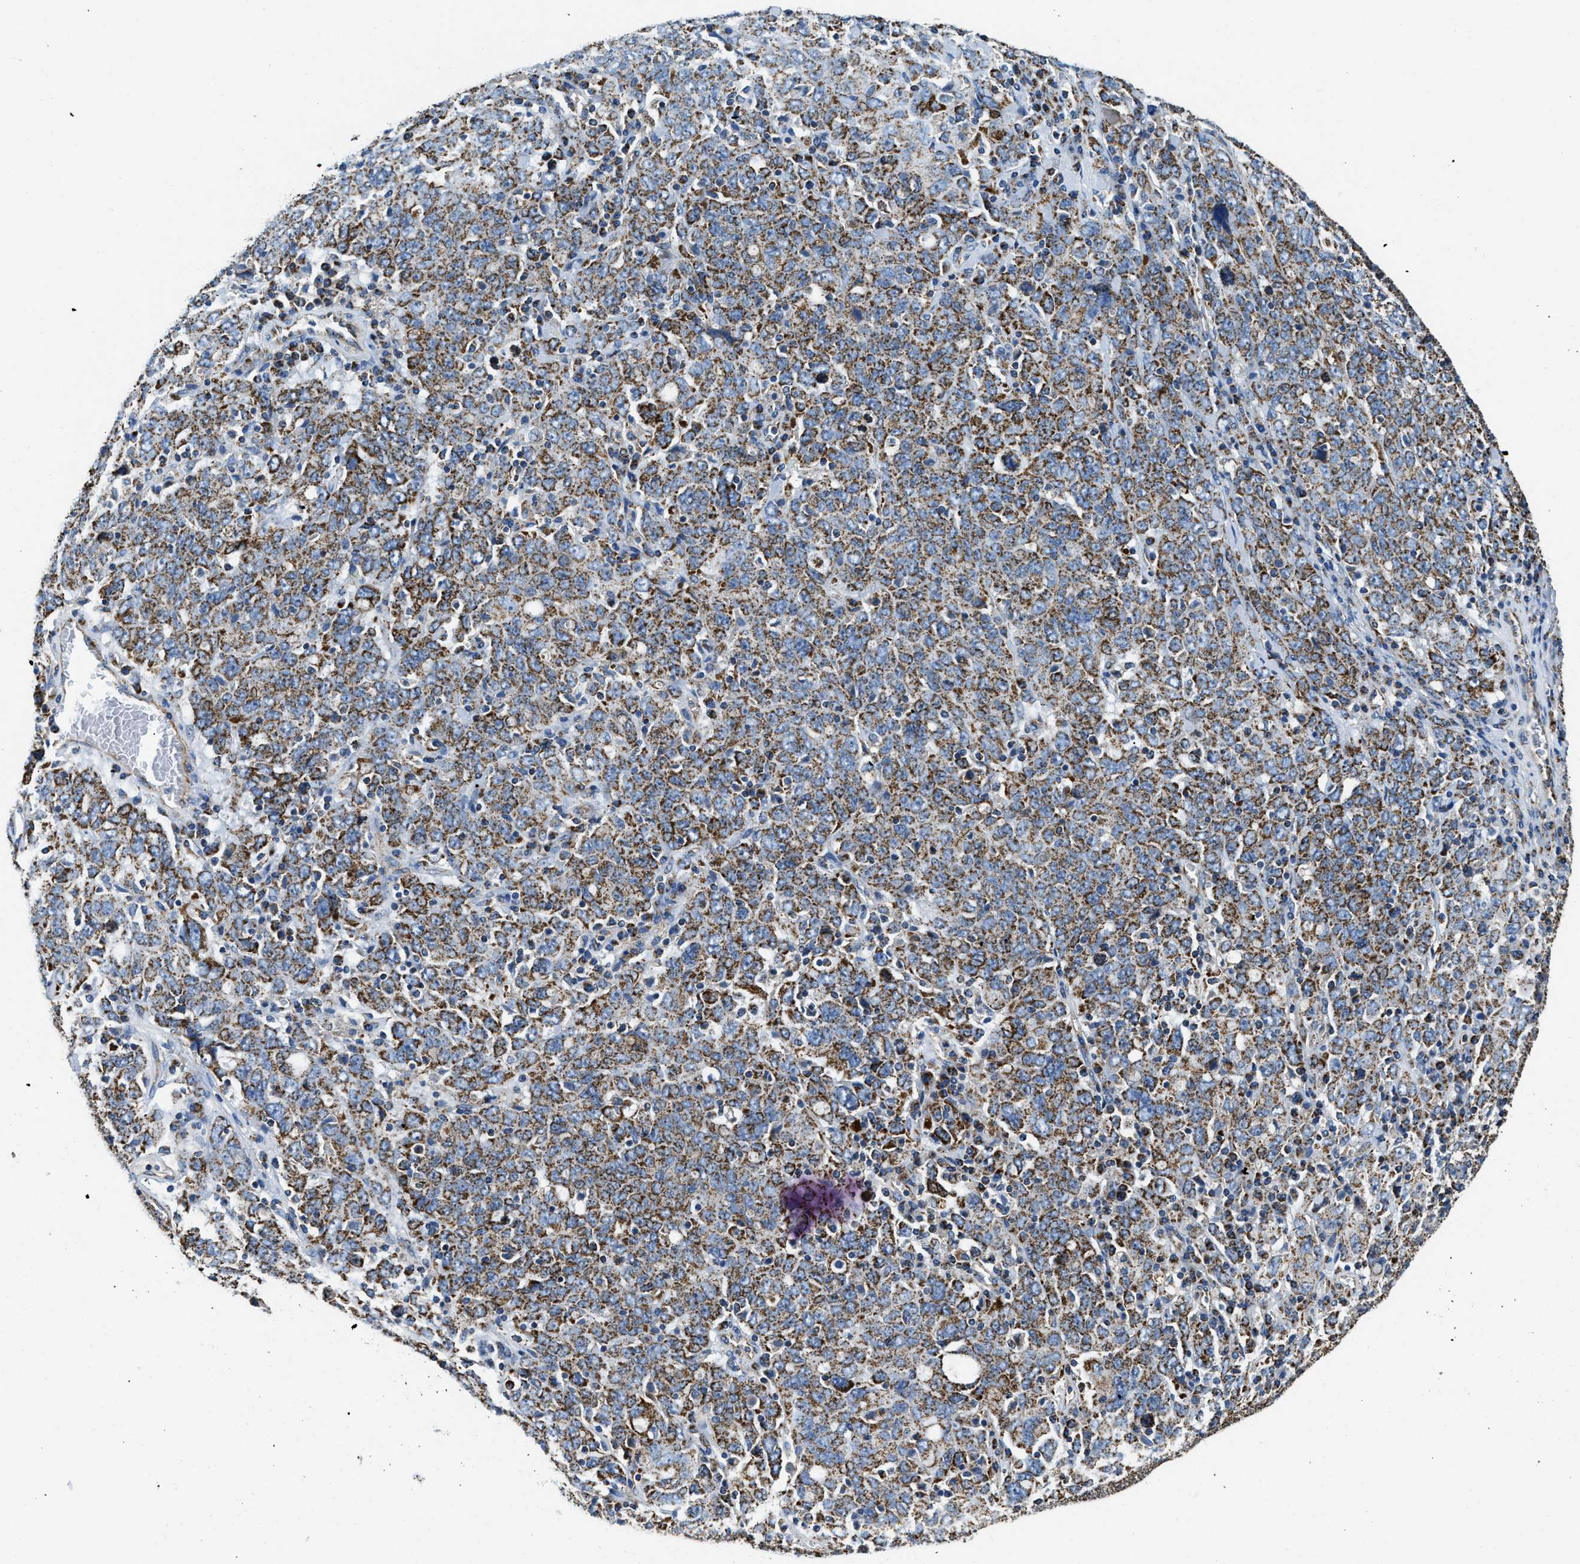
{"staining": {"intensity": "moderate", "quantity": ">75%", "location": "cytoplasmic/membranous"}, "tissue": "ovarian cancer", "cell_type": "Tumor cells", "image_type": "cancer", "snomed": [{"axis": "morphology", "description": "Carcinoma, endometroid"}, {"axis": "topography", "description": "Ovary"}], "caption": "Immunohistochemistry (IHC) photomicrograph of human endometroid carcinoma (ovarian) stained for a protein (brown), which displays medium levels of moderate cytoplasmic/membranous positivity in approximately >75% of tumor cells.", "gene": "STK33", "patient": {"sex": "female", "age": 62}}